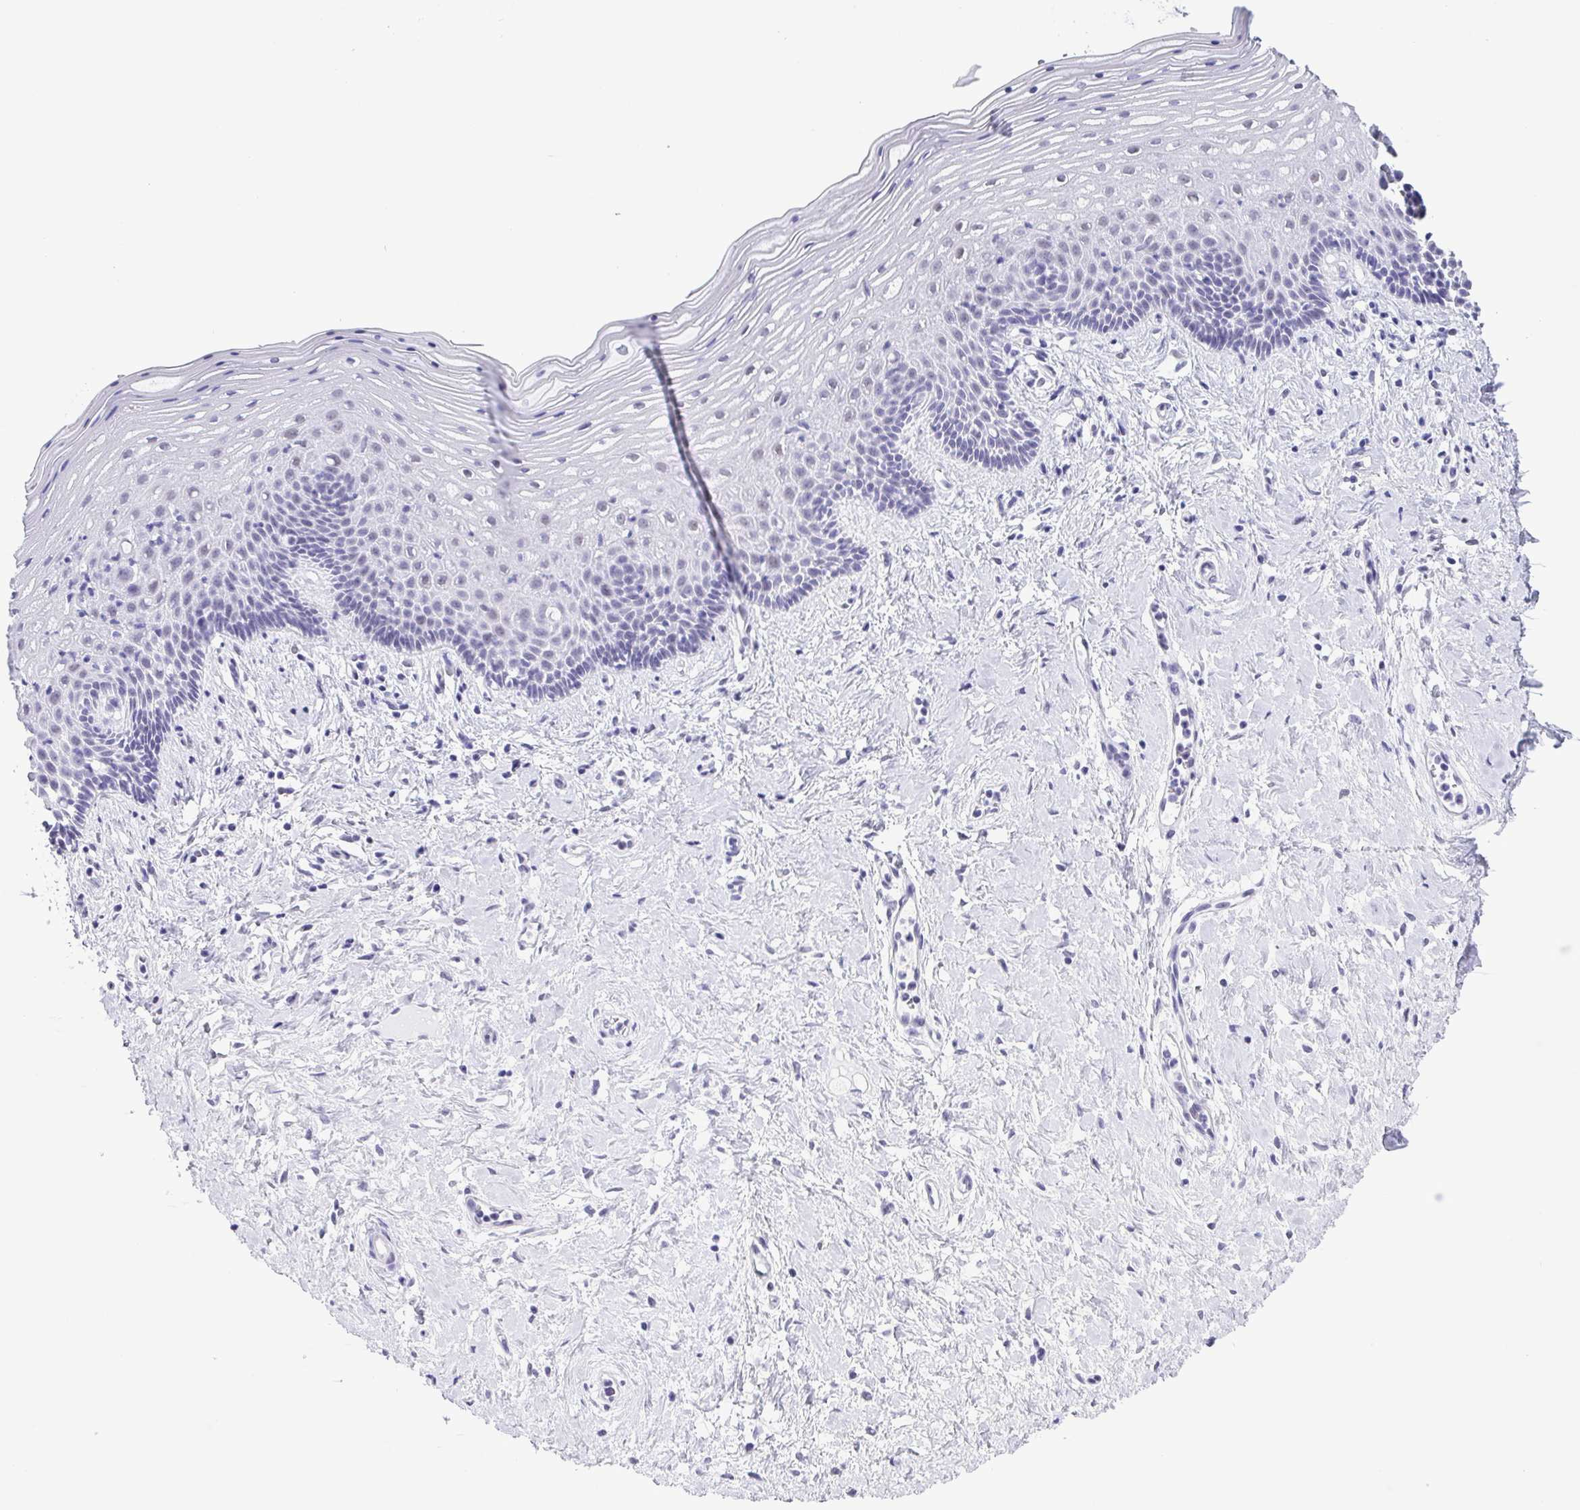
{"staining": {"intensity": "weak", "quantity": "<25%", "location": "nuclear"}, "tissue": "vagina", "cell_type": "Squamous epithelial cells", "image_type": "normal", "snomed": [{"axis": "morphology", "description": "Normal tissue, NOS"}, {"axis": "topography", "description": "Vagina"}], "caption": "The image exhibits no staining of squamous epithelial cells in unremarkable vagina.", "gene": "SUGP2", "patient": {"sex": "female", "age": 42}}